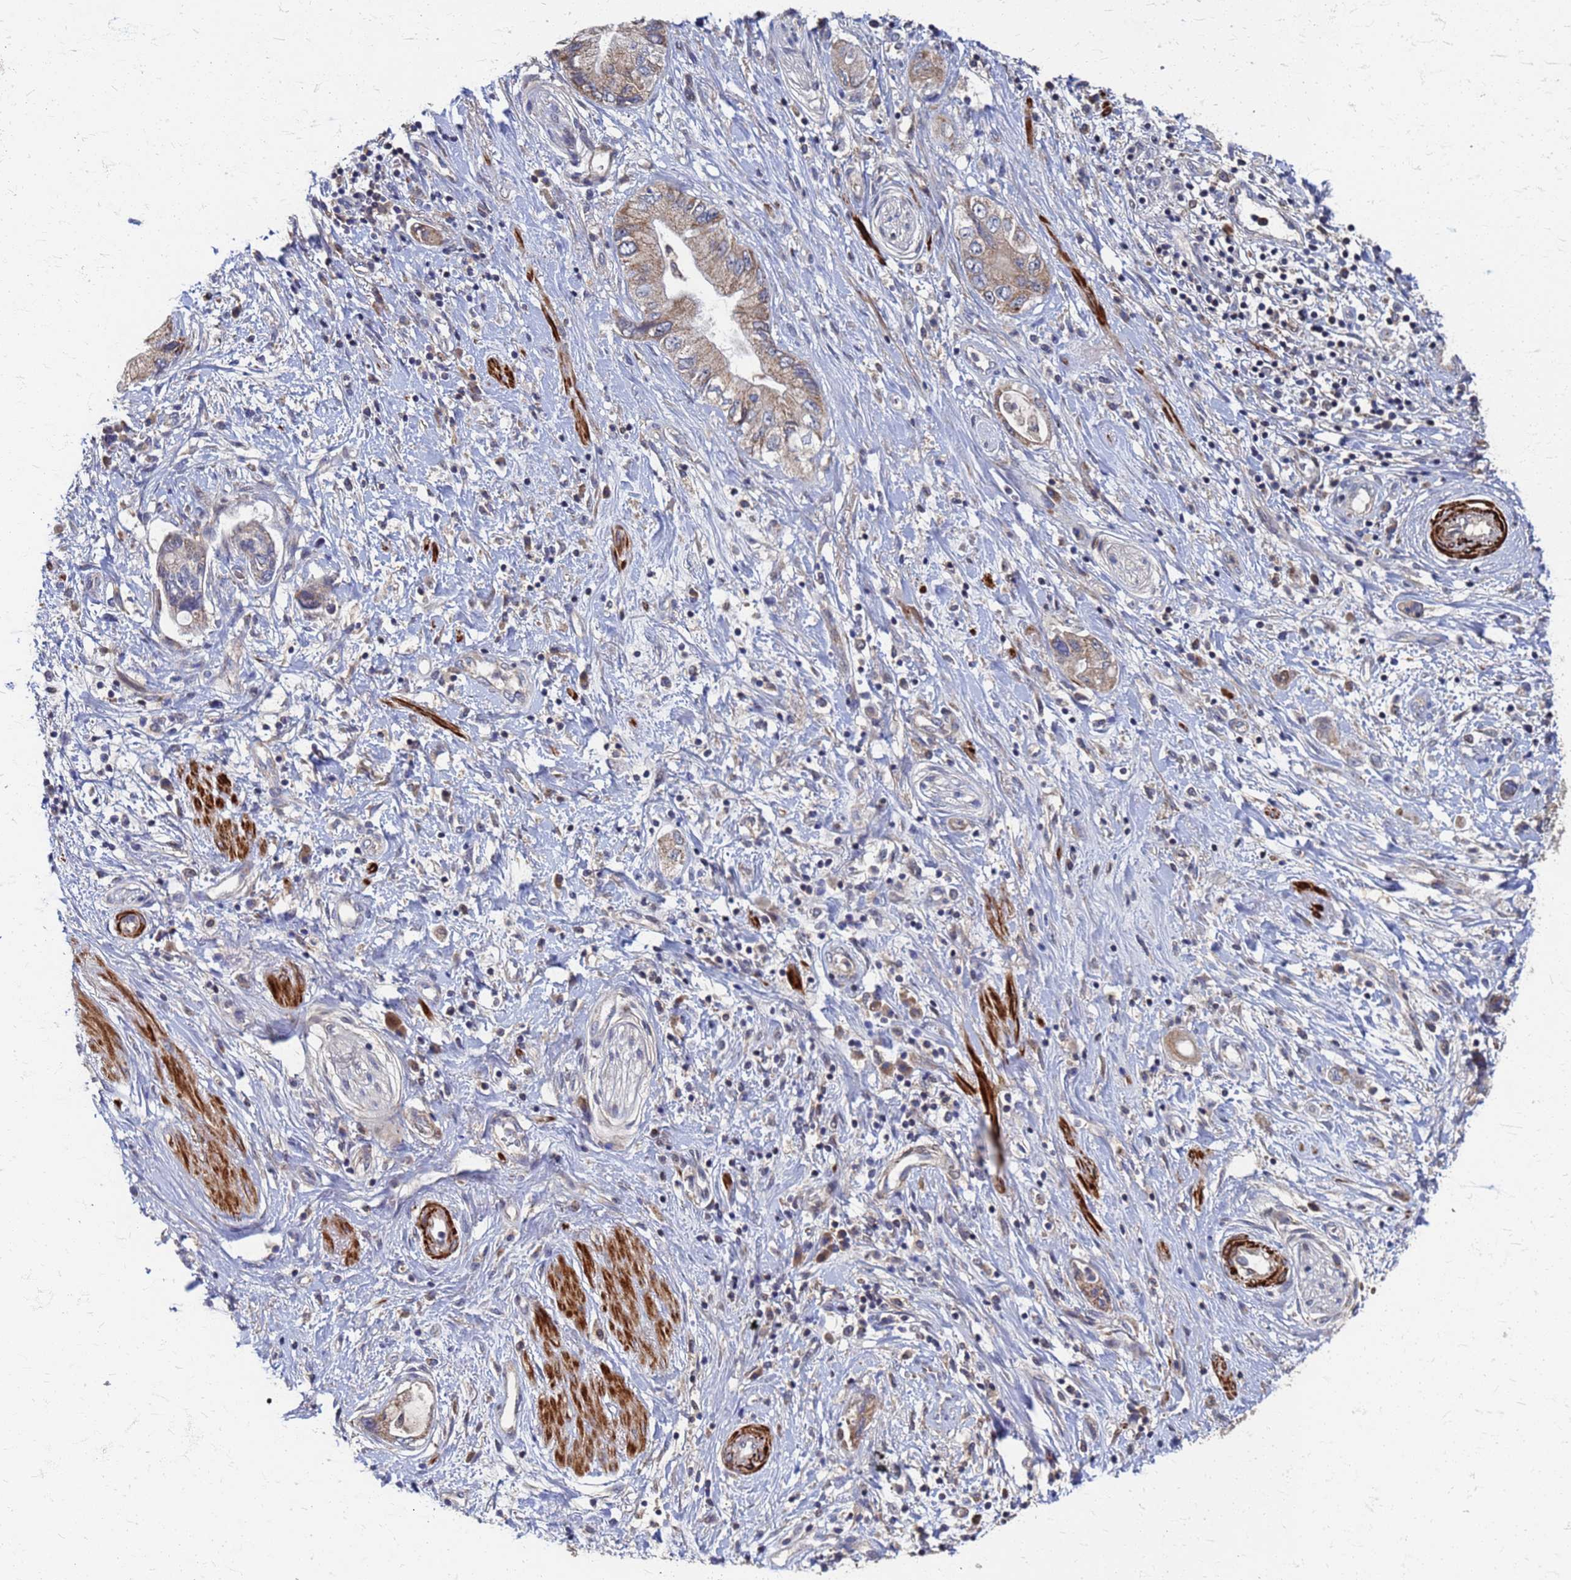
{"staining": {"intensity": "weak", "quantity": ">75%", "location": "cytoplasmic/membranous"}, "tissue": "pancreatic cancer", "cell_type": "Tumor cells", "image_type": "cancer", "snomed": [{"axis": "morphology", "description": "Adenocarcinoma, NOS"}, {"axis": "topography", "description": "Pancreas"}], "caption": "IHC staining of pancreatic cancer (adenocarcinoma), which shows low levels of weak cytoplasmic/membranous staining in about >75% of tumor cells indicating weak cytoplasmic/membranous protein expression. The staining was performed using DAB (3,3'-diaminobenzidine) (brown) for protein detection and nuclei were counterstained in hematoxylin (blue).", "gene": "ATPAF1", "patient": {"sex": "female", "age": 73}}